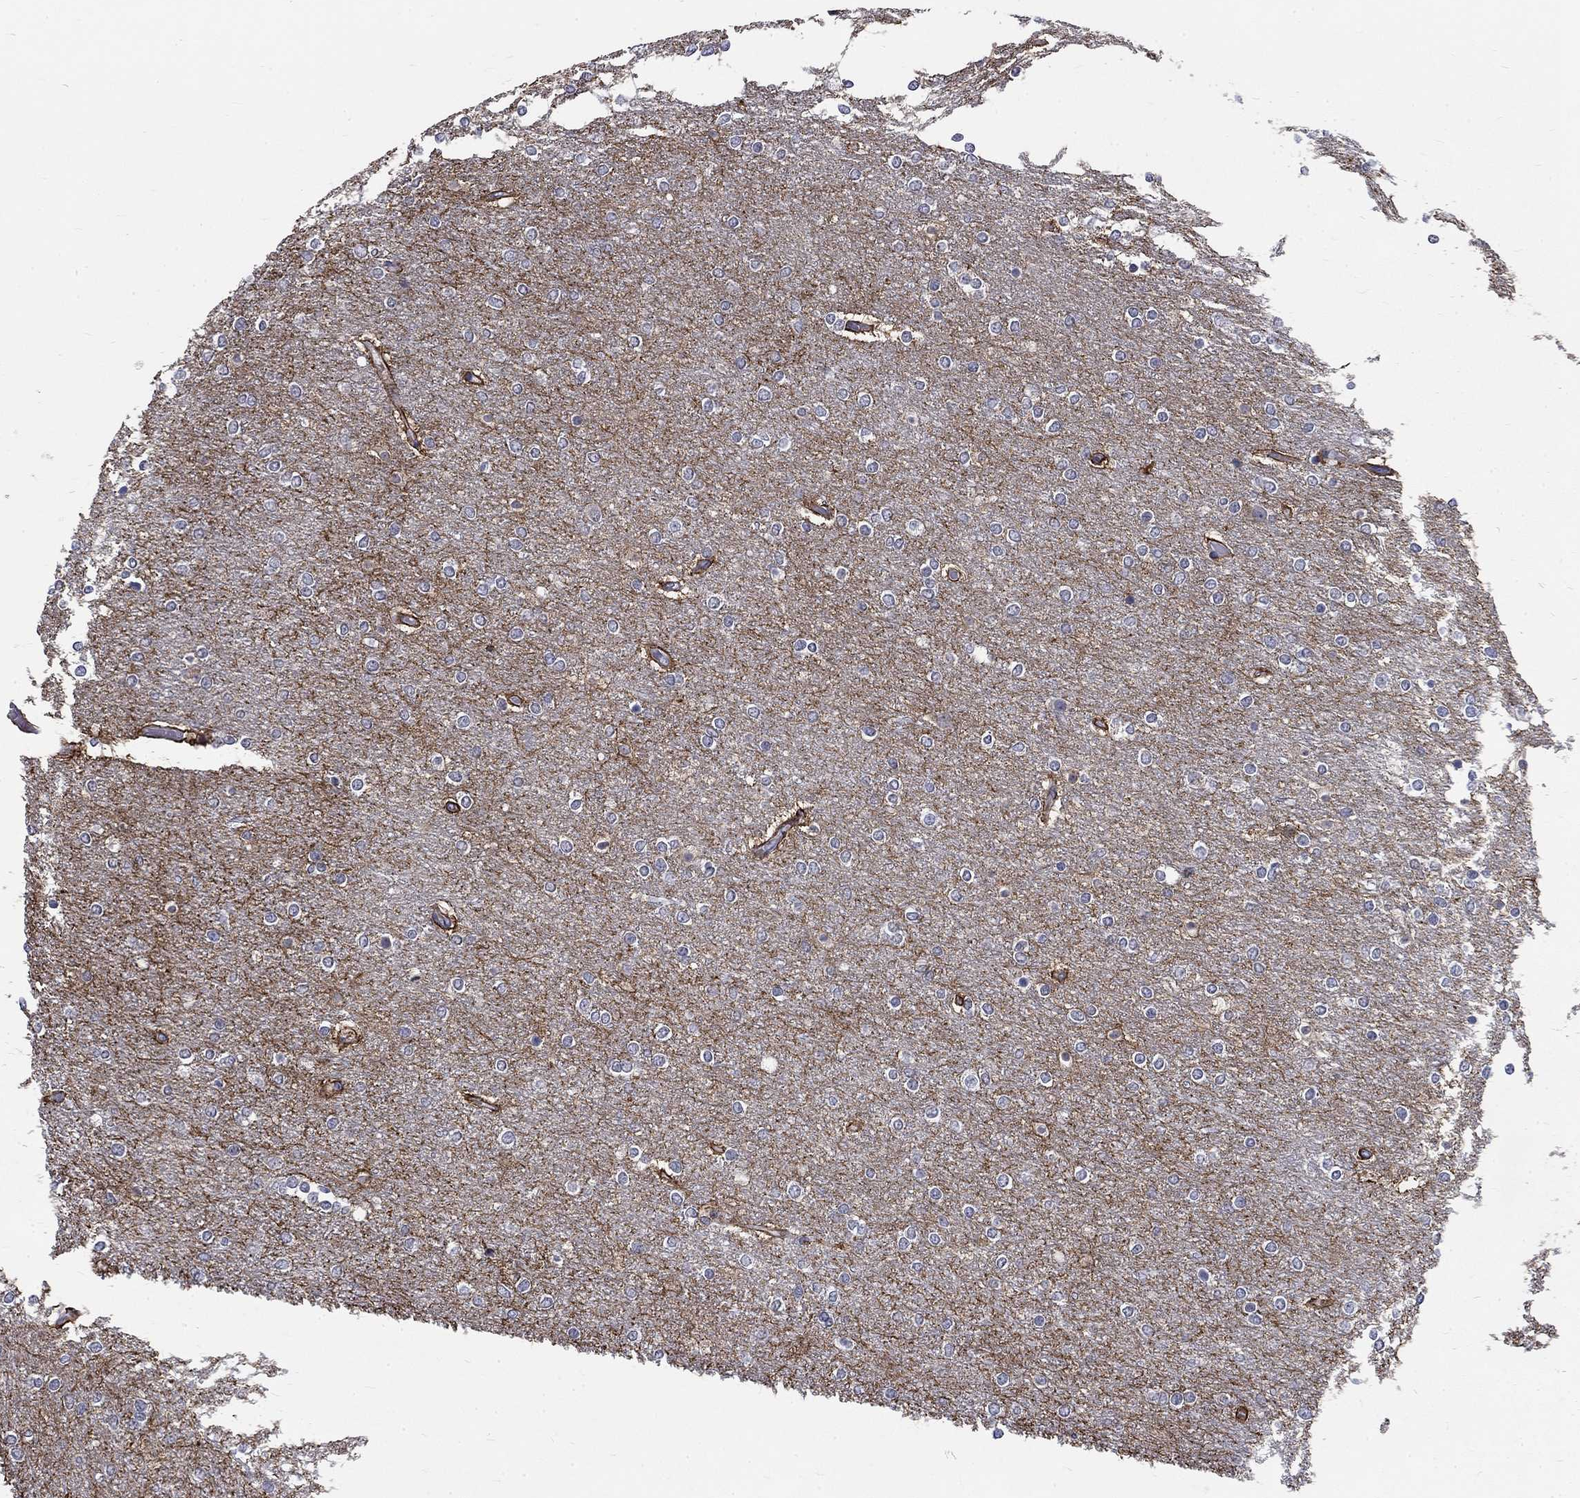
{"staining": {"intensity": "strong", "quantity": "<25%", "location": "cytoplasmic/membranous"}, "tissue": "glioma", "cell_type": "Tumor cells", "image_type": "cancer", "snomed": [{"axis": "morphology", "description": "Glioma, malignant, High grade"}, {"axis": "topography", "description": "Brain"}], "caption": "Tumor cells exhibit medium levels of strong cytoplasmic/membranous staining in about <25% of cells in glioma. The staining is performed using DAB (3,3'-diaminobenzidine) brown chromogen to label protein expression. The nuclei are counter-stained blue using hematoxylin.", "gene": "PHKA1", "patient": {"sex": "female", "age": 61}}